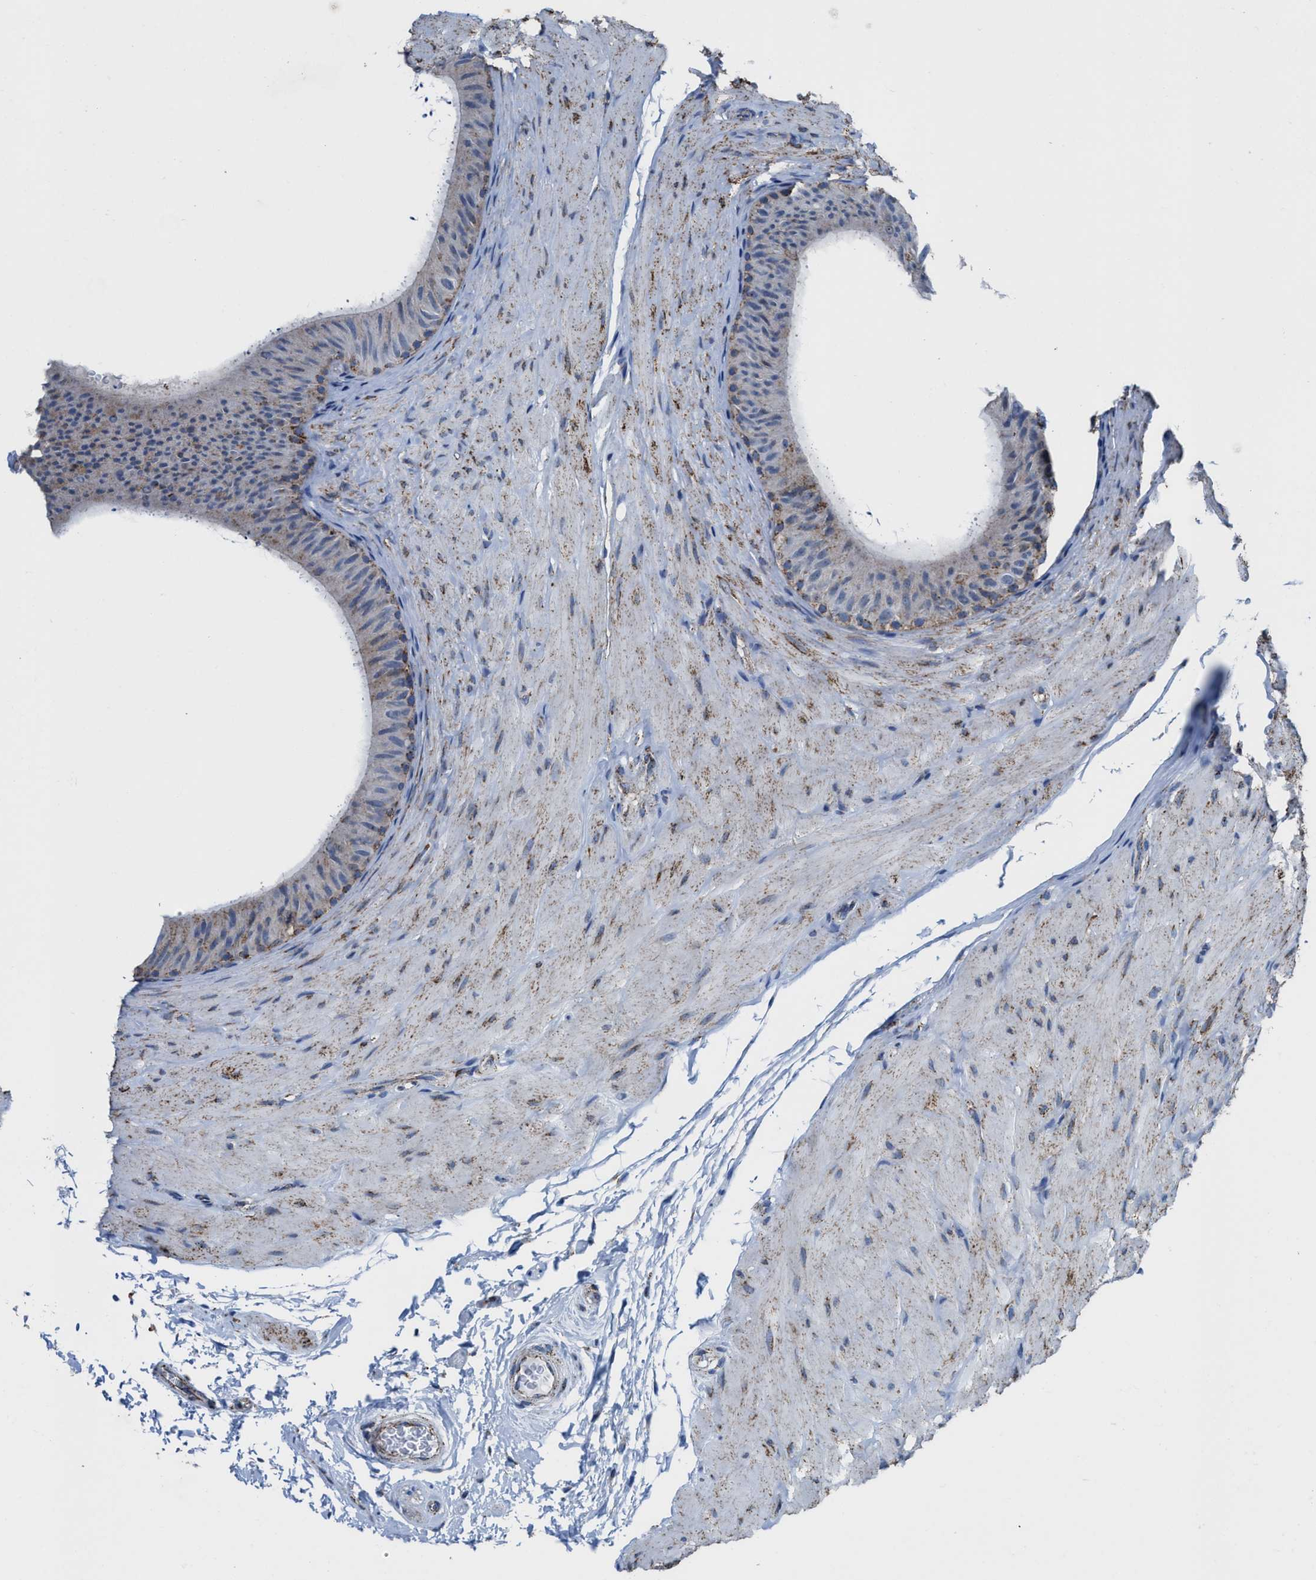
{"staining": {"intensity": "weak", "quantity": "<25%", "location": "cytoplasmic/membranous"}, "tissue": "epididymis", "cell_type": "Glandular cells", "image_type": "normal", "snomed": [{"axis": "morphology", "description": "Normal tissue, NOS"}, {"axis": "topography", "description": "Epididymis"}], "caption": "Unremarkable epididymis was stained to show a protein in brown. There is no significant expression in glandular cells. The staining is performed using DAB (3,3'-diaminobenzidine) brown chromogen with nuclei counter-stained in using hematoxylin.", "gene": "ALDH1B1", "patient": {"sex": "male", "age": 34}}